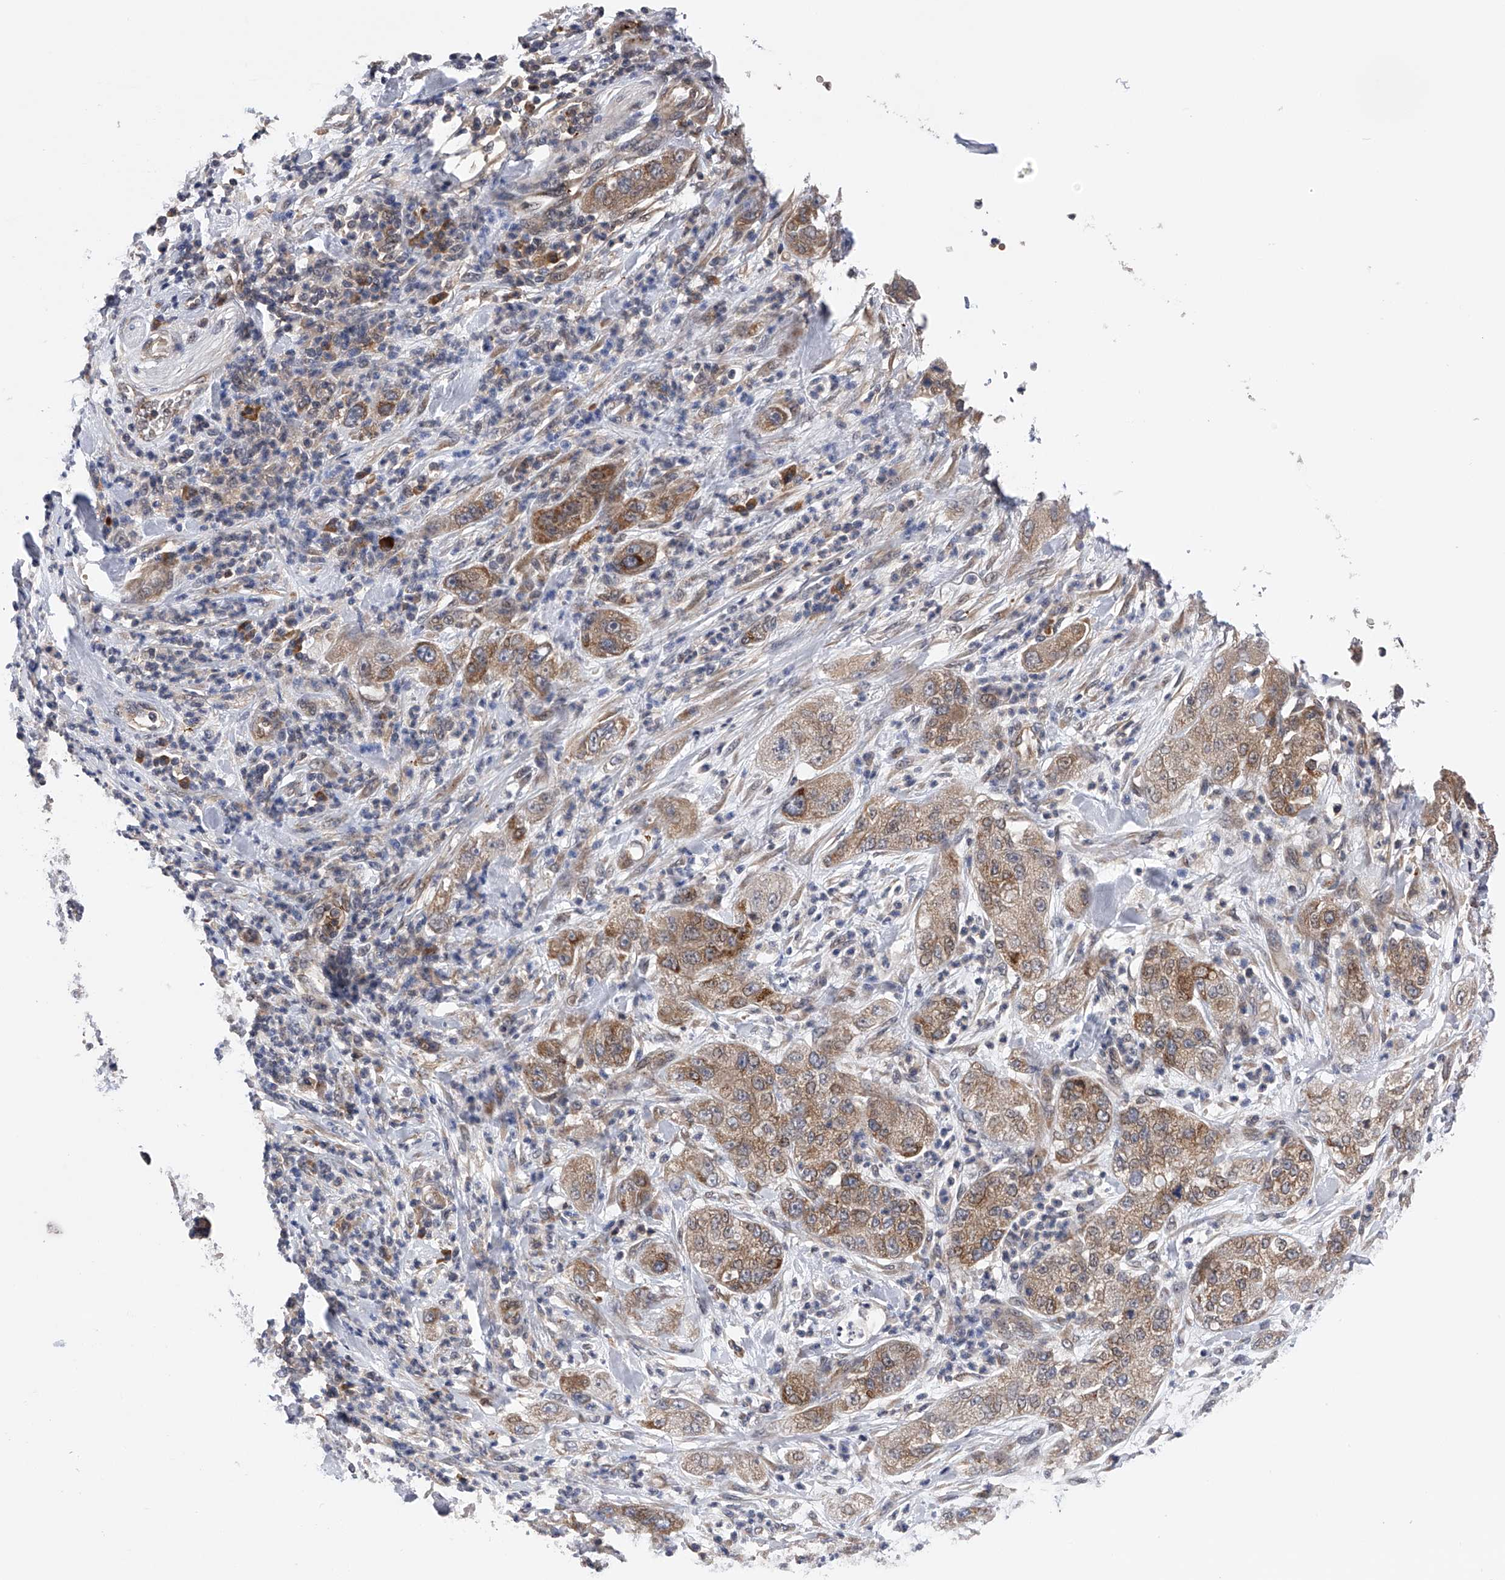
{"staining": {"intensity": "moderate", "quantity": ">75%", "location": "cytoplasmic/membranous"}, "tissue": "pancreatic cancer", "cell_type": "Tumor cells", "image_type": "cancer", "snomed": [{"axis": "morphology", "description": "Adenocarcinoma, NOS"}, {"axis": "topography", "description": "Pancreas"}], "caption": "This is a histology image of immunohistochemistry (IHC) staining of adenocarcinoma (pancreatic), which shows moderate staining in the cytoplasmic/membranous of tumor cells.", "gene": "SPOCK1", "patient": {"sex": "female", "age": 78}}